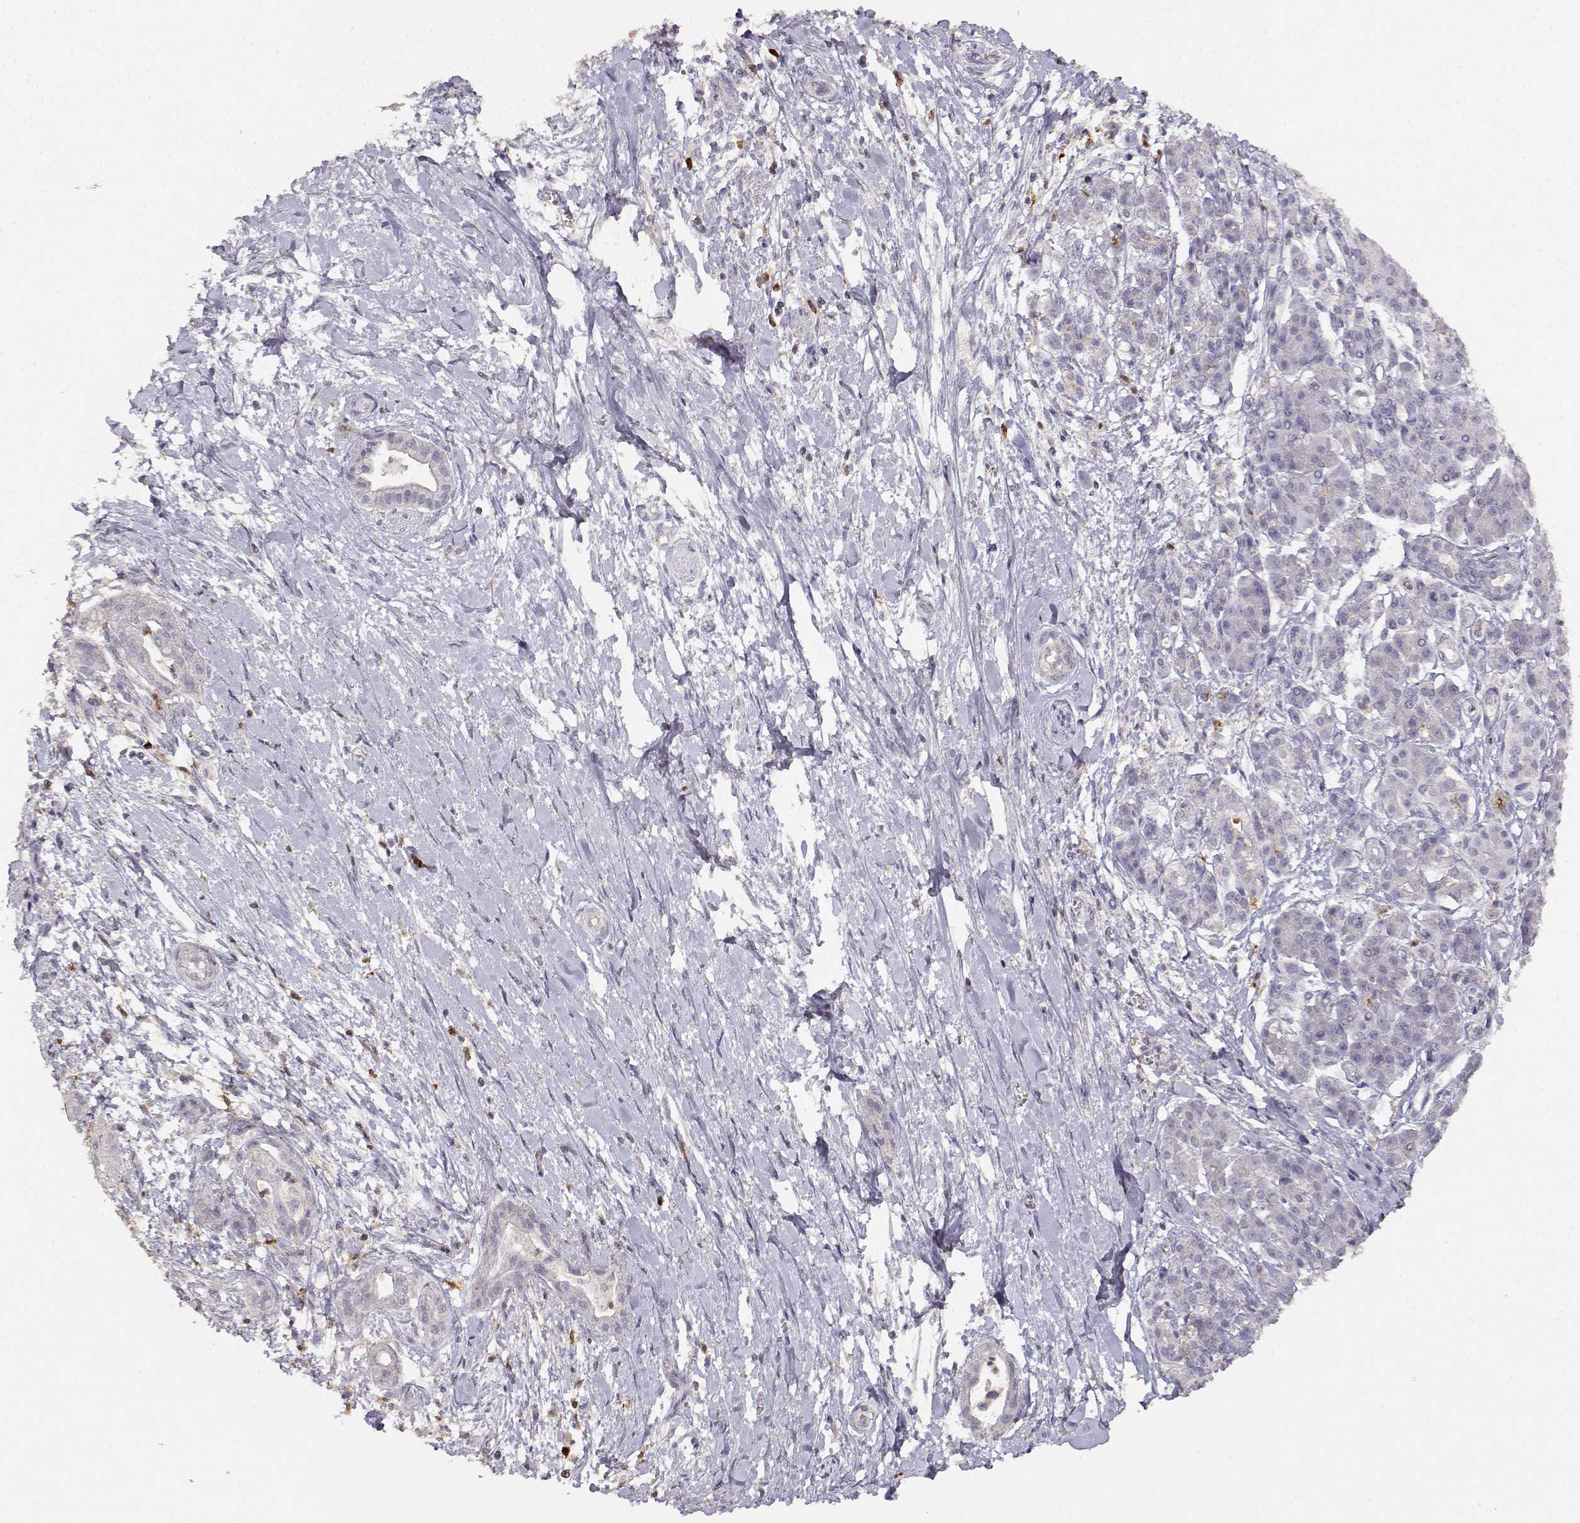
{"staining": {"intensity": "negative", "quantity": "none", "location": "none"}, "tissue": "pancreatic cancer", "cell_type": "Tumor cells", "image_type": "cancer", "snomed": [{"axis": "morphology", "description": "Normal tissue, NOS"}, {"axis": "morphology", "description": "Adenocarcinoma, NOS"}, {"axis": "topography", "description": "Lymph node"}, {"axis": "topography", "description": "Pancreas"}], "caption": "Adenocarcinoma (pancreatic) stained for a protein using immunohistochemistry demonstrates no positivity tumor cells.", "gene": "TNFRSF10C", "patient": {"sex": "female", "age": 58}}